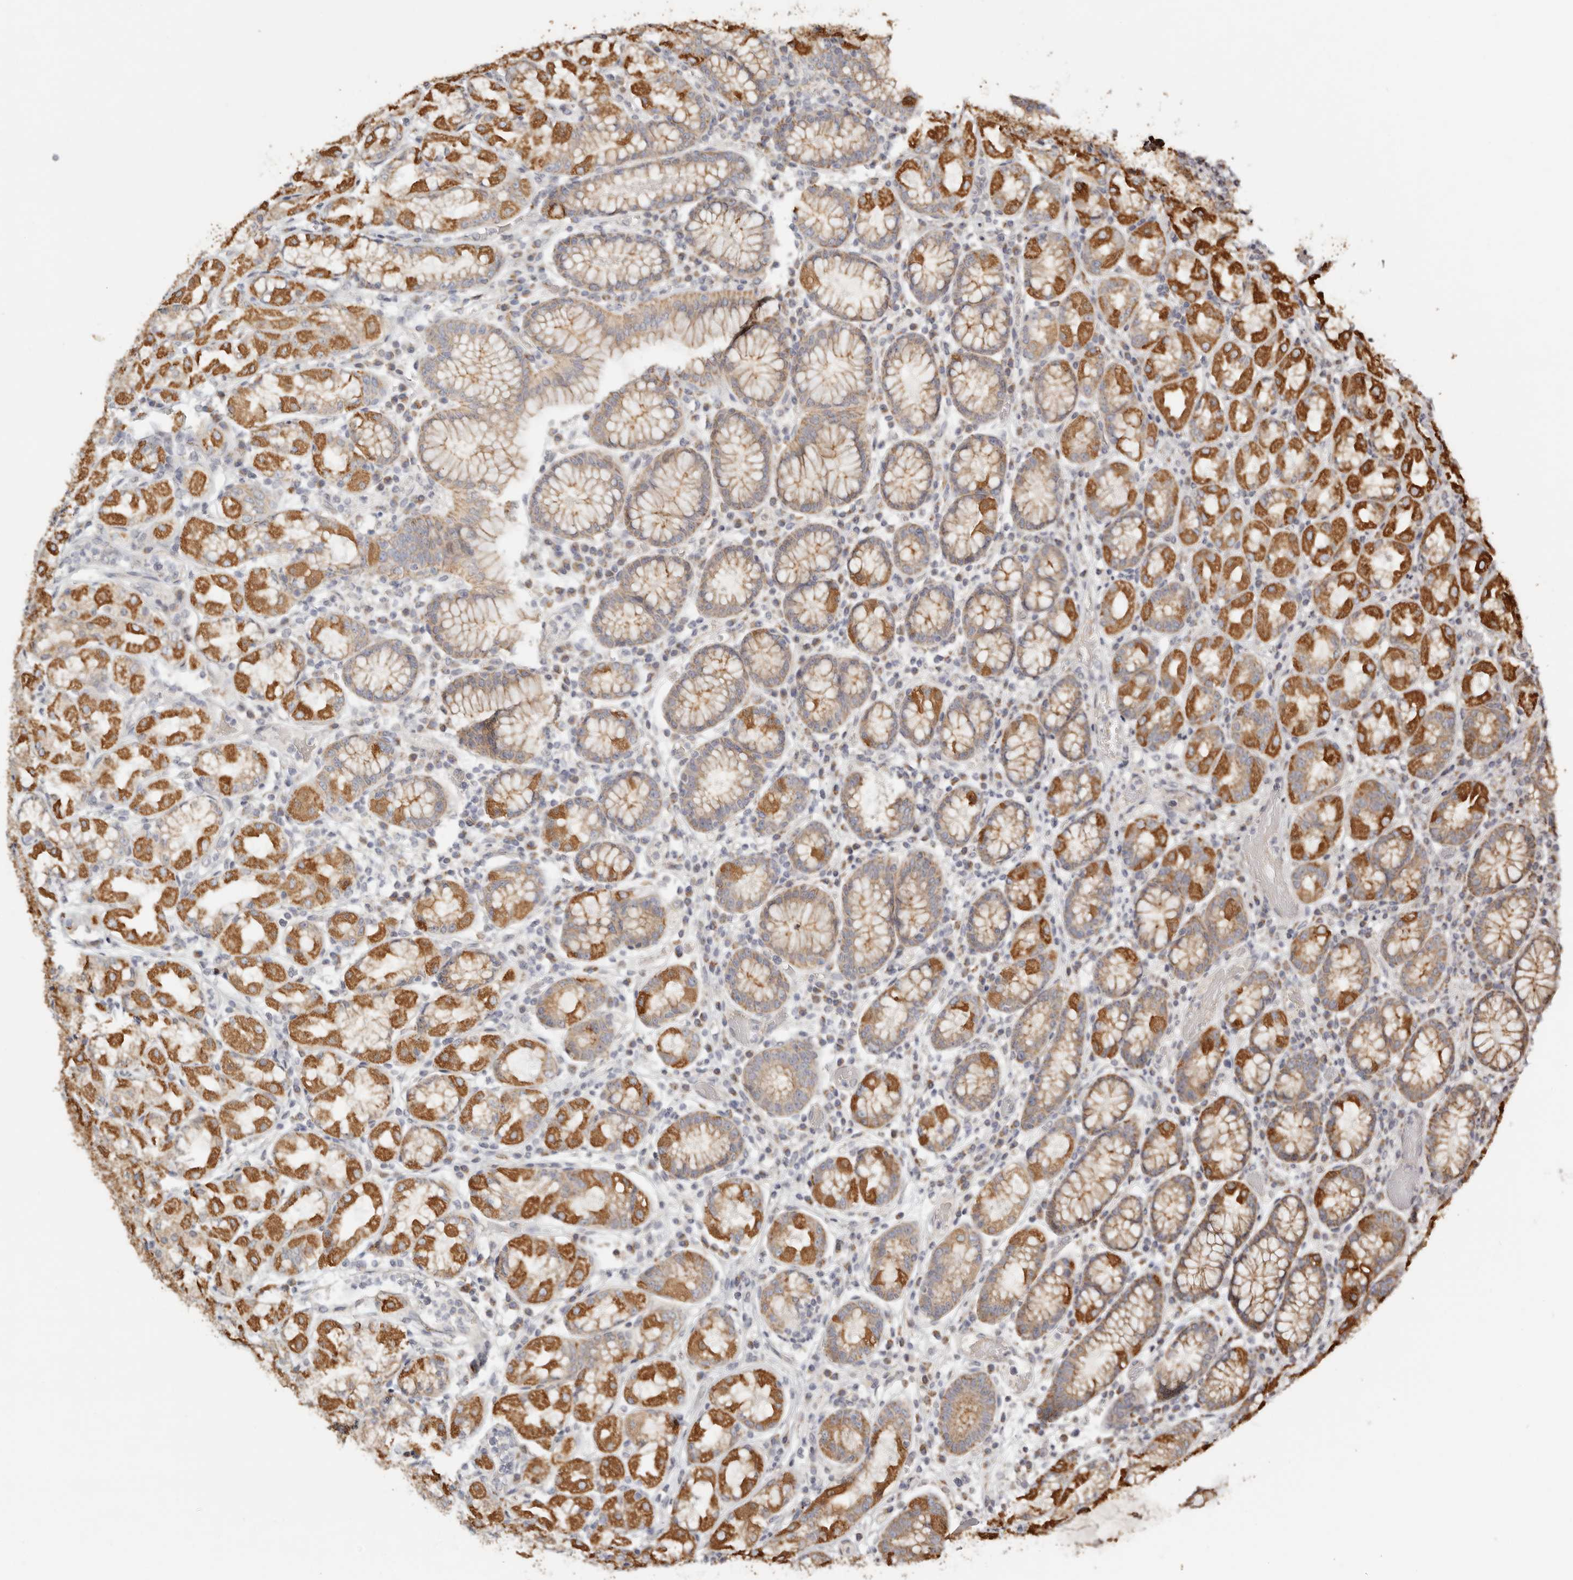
{"staining": {"intensity": "moderate", "quantity": "25%-75%", "location": "cytoplasmic/membranous"}, "tissue": "stomach", "cell_type": "Glandular cells", "image_type": "normal", "snomed": [{"axis": "morphology", "description": "Normal tissue, NOS"}, {"axis": "topography", "description": "Stomach"}, {"axis": "topography", "description": "Stomach, lower"}], "caption": "IHC (DAB (3,3'-diaminobenzidine)) staining of normal stomach shows moderate cytoplasmic/membranous protein expression in about 25%-75% of glandular cells.", "gene": "KDF1", "patient": {"sex": "female", "age": 56}}